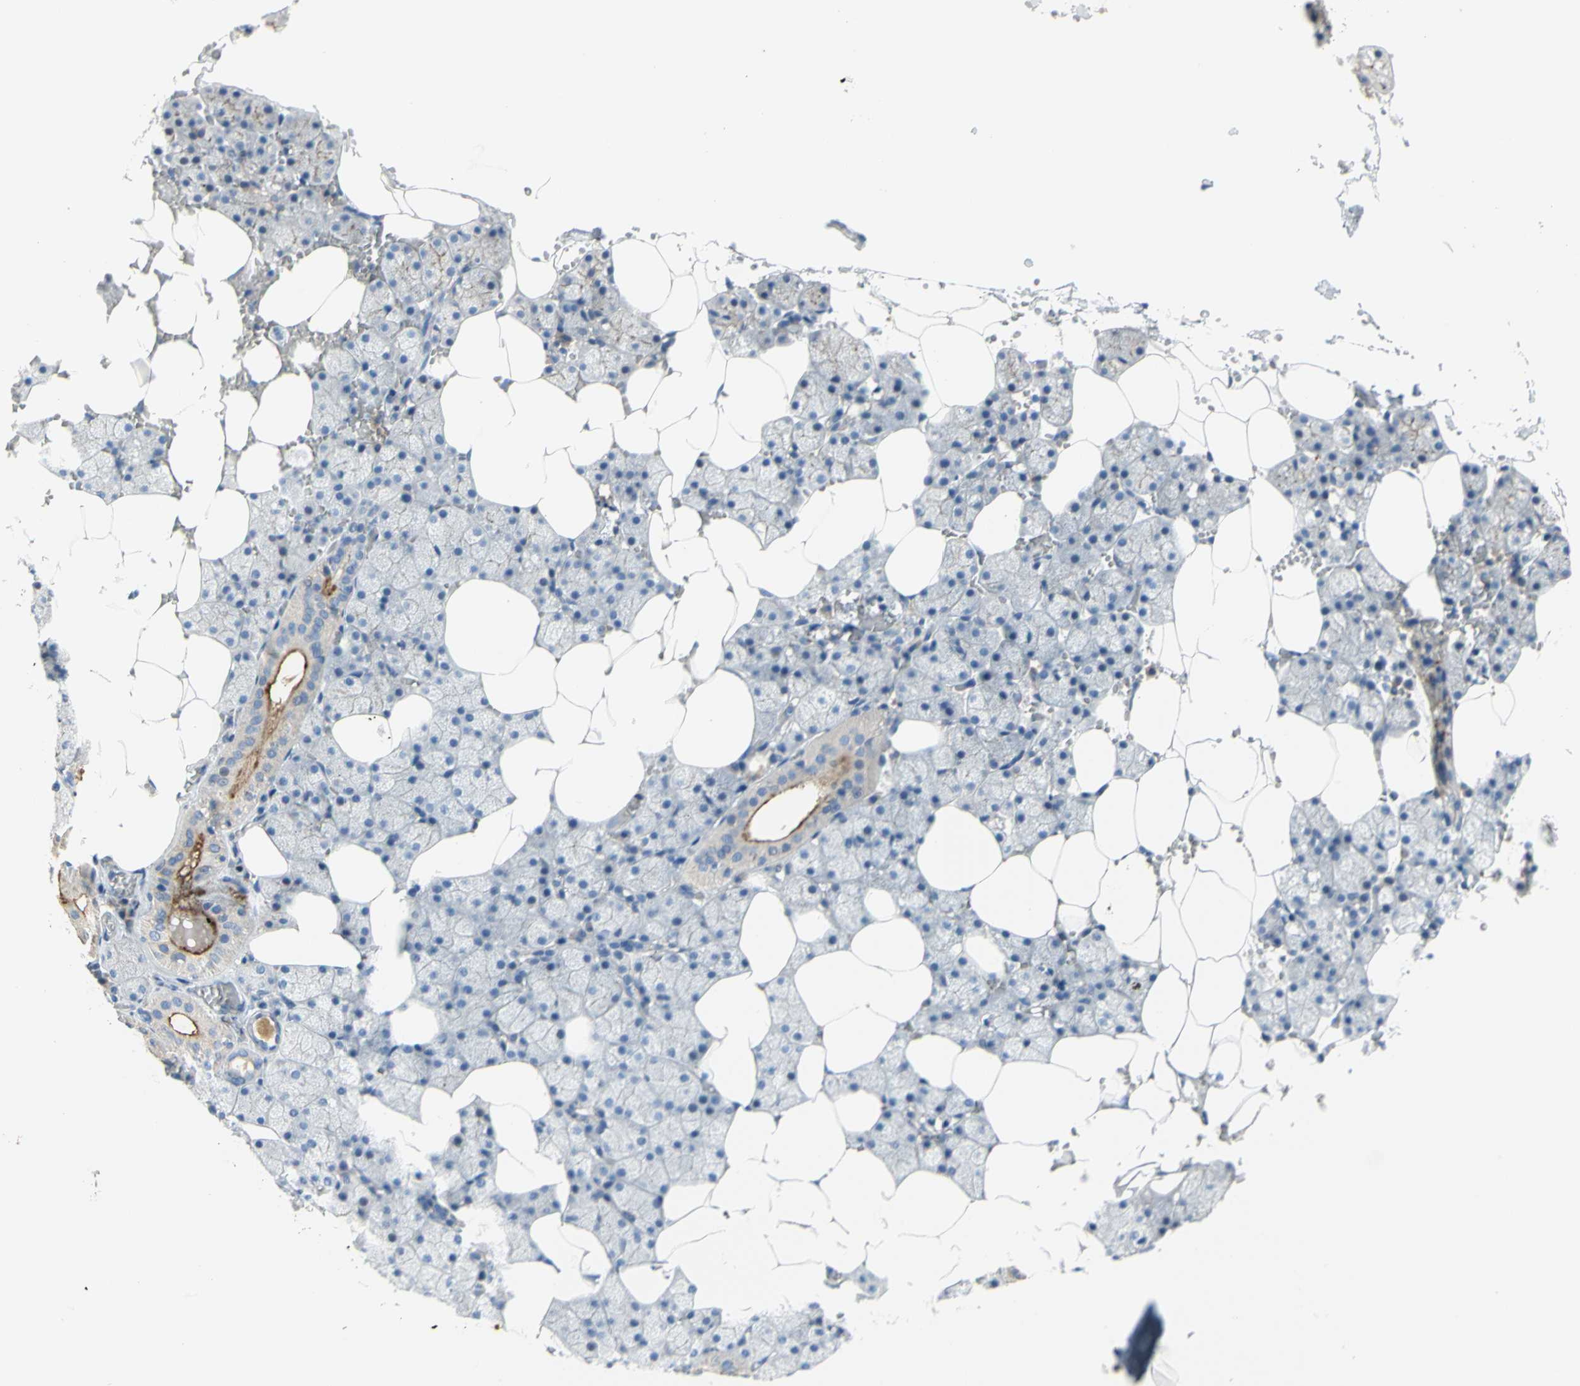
{"staining": {"intensity": "weak", "quantity": "25%-75%", "location": "cytoplasmic/membranous"}, "tissue": "salivary gland", "cell_type": "Glandular cells", "image_type": "normal", "snomed": [{"axis": "morphology", "description": "Normal tissue, NOS"}, {"axis": "topography", "description": "Salivary gland"}], "caption": "IHC photomicrograph of unremarkable salivary gland: human salivary gland stained using immunohistochemistry (IHC) reveals low levels of weak protein expression localized specifically in the cytoplasmic/membranous of glandular cells, appearing as a cytoplasmic/membranous brown color.", "gene": "MUC1", "patient": {"sex": "male", "age": 62}}